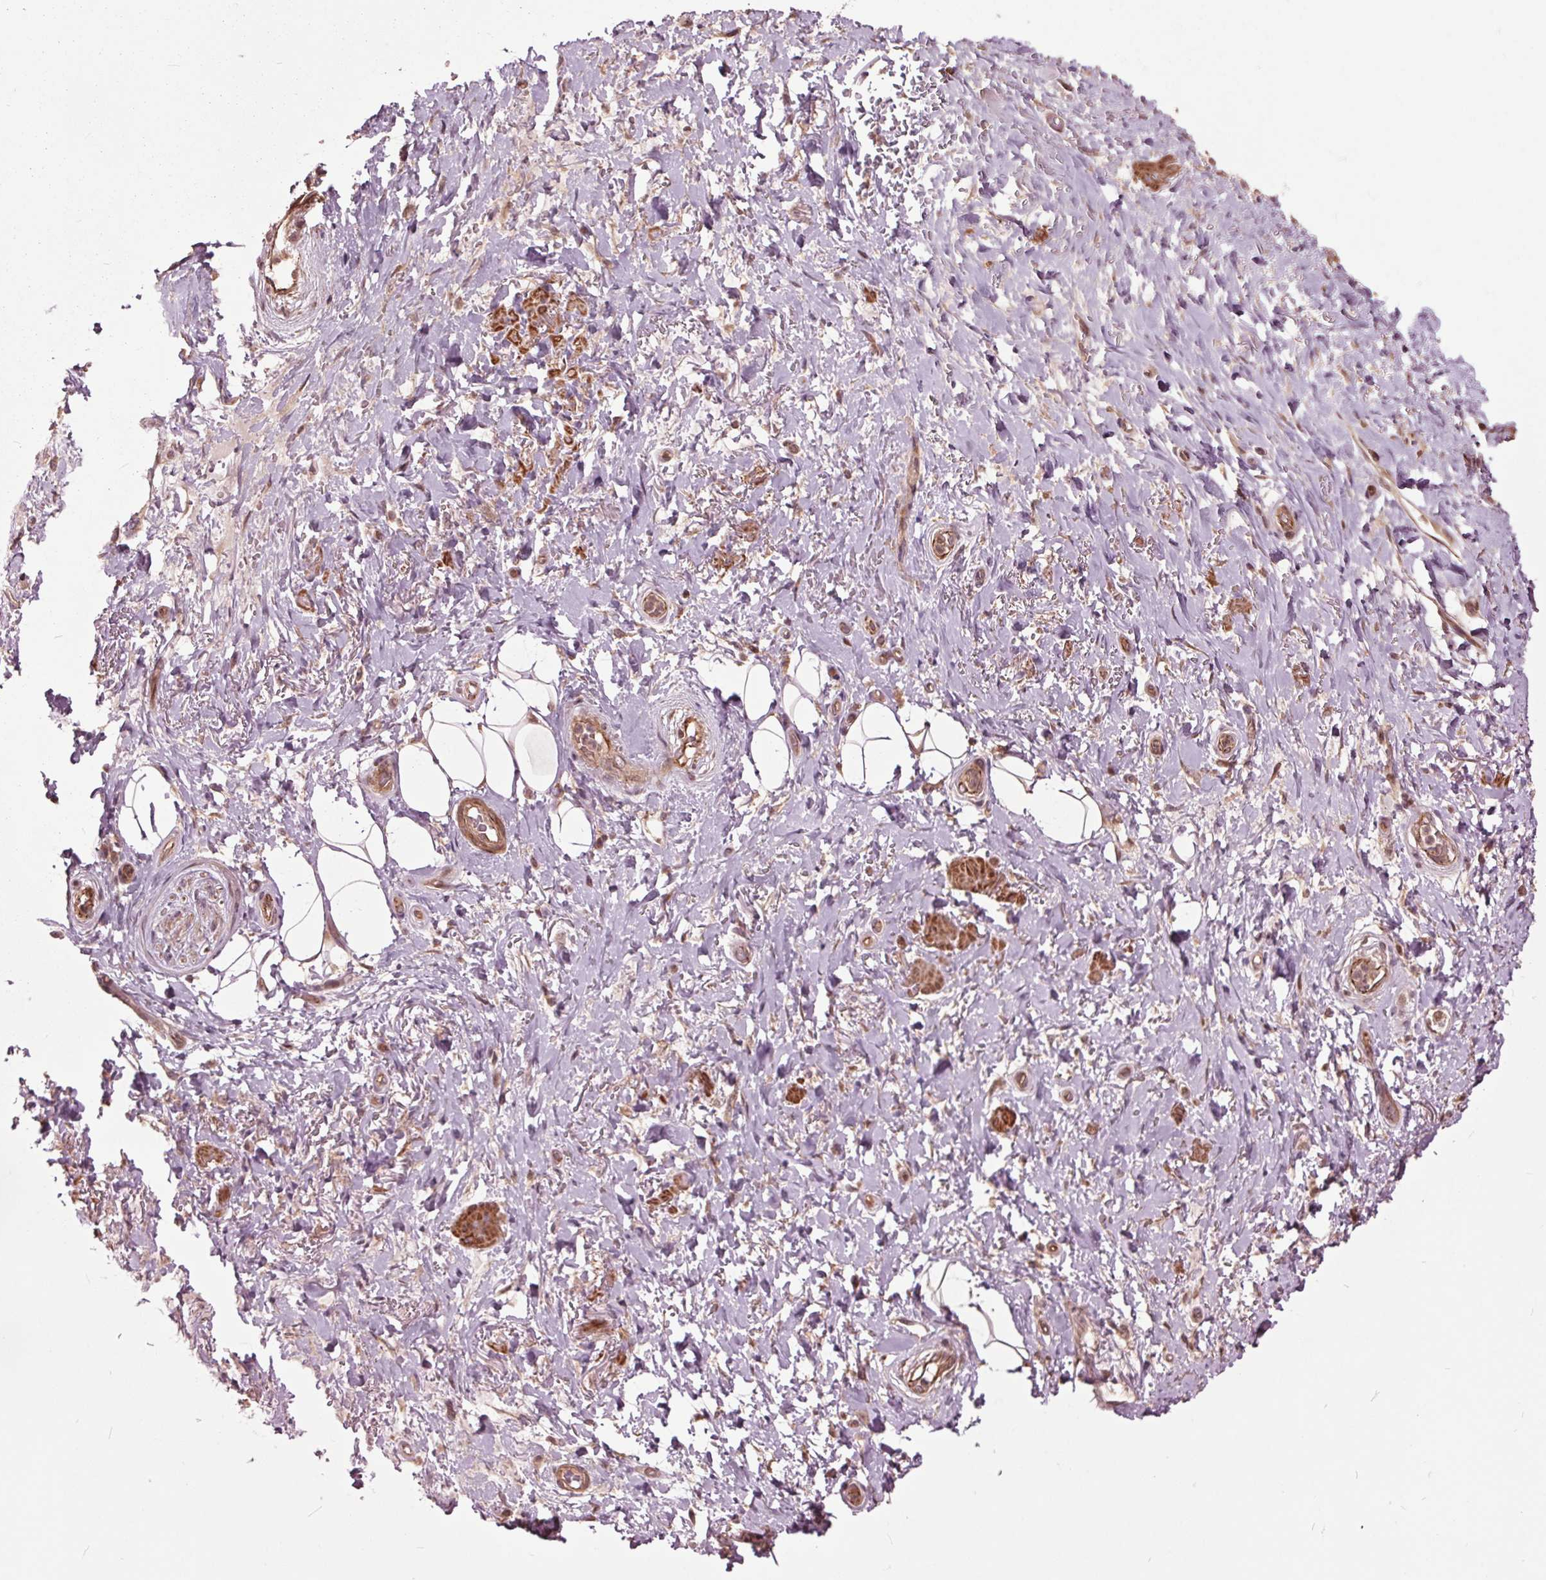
{"staining": {"intensity": "negative", "quantity": "none", "location": "none"}, "tissue": "adipose tissue", "cell_type": "Adipocytes", "image_type": "normal", "snomed": [{"axis": "morphology", "description": "Normal tissue, NOS"}, {"axis": "topography", "description": "Anal"}, {"axis": "topography", "description": "Peripheral nerve tissue"}], "caption": "Immunohistochemistry (IHC) photomicrograph of unremarkable adipose tissue: adipose tissue stained with DAB (3,3'-diaminobenzidine) demonstrates no significant protein positivity in adipocytes. (DAB IHC visualized using brightfield microscopy, high magnification).", "gene": "CEP95", "patient": {"sex": "male", "age": 53}}